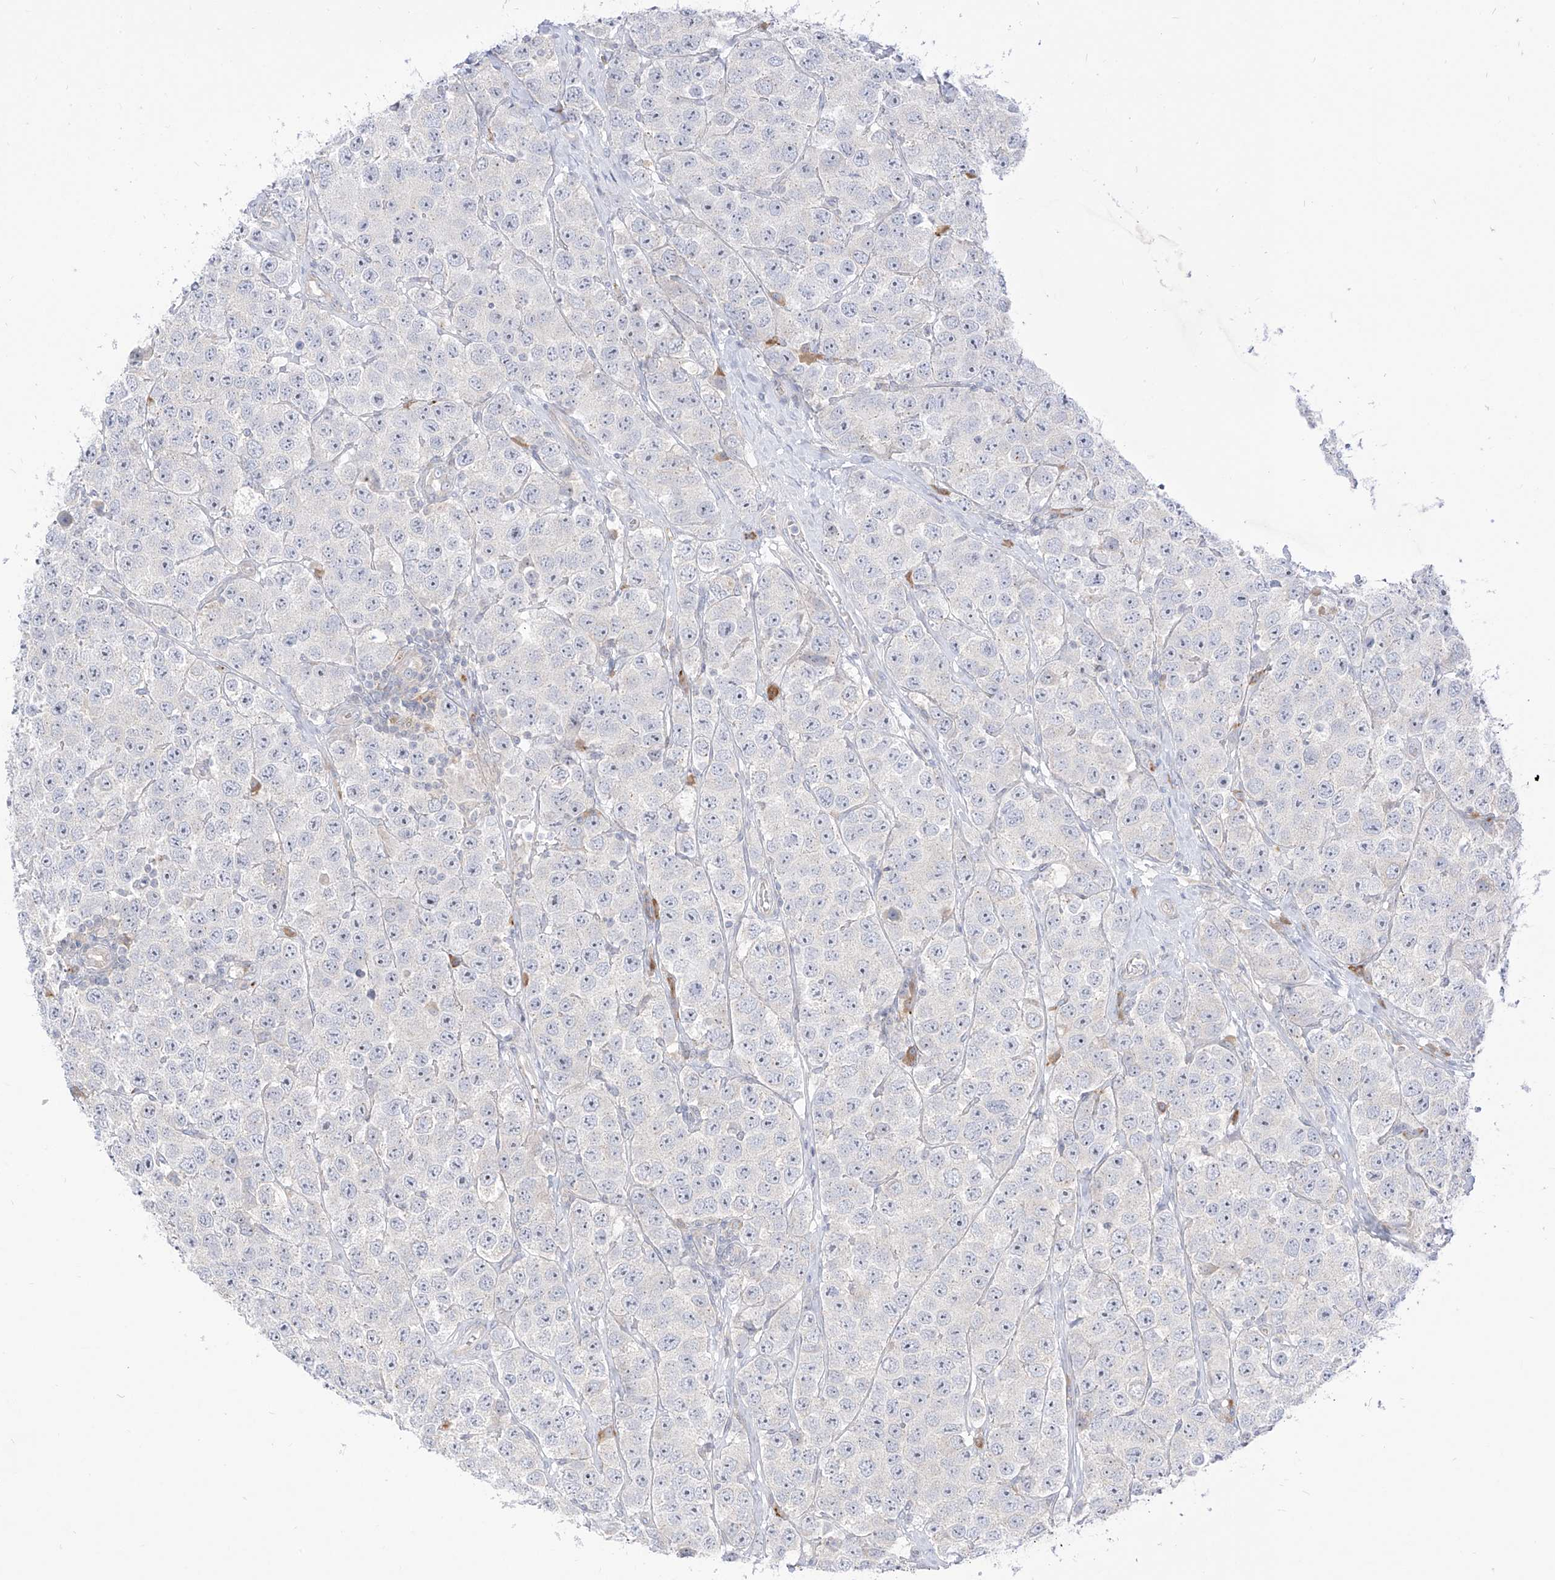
{"staining": {"intensity": "negative", "quantity": "none", "location": "none"}, "tissue": "testis cancer", "cell_type": "Tumor cells", "image_type": "cancer", "snomed": [{"axis": "morphology", "description": "Seminoma, NOS"}, {"axis": "topography", "description": "Testis"}], "caption": "A histopathology image of human testis cancer is negative for staining in tumor cells.", "gene": "SYTL3", "patient": {"sex": "male", "age": 28}}